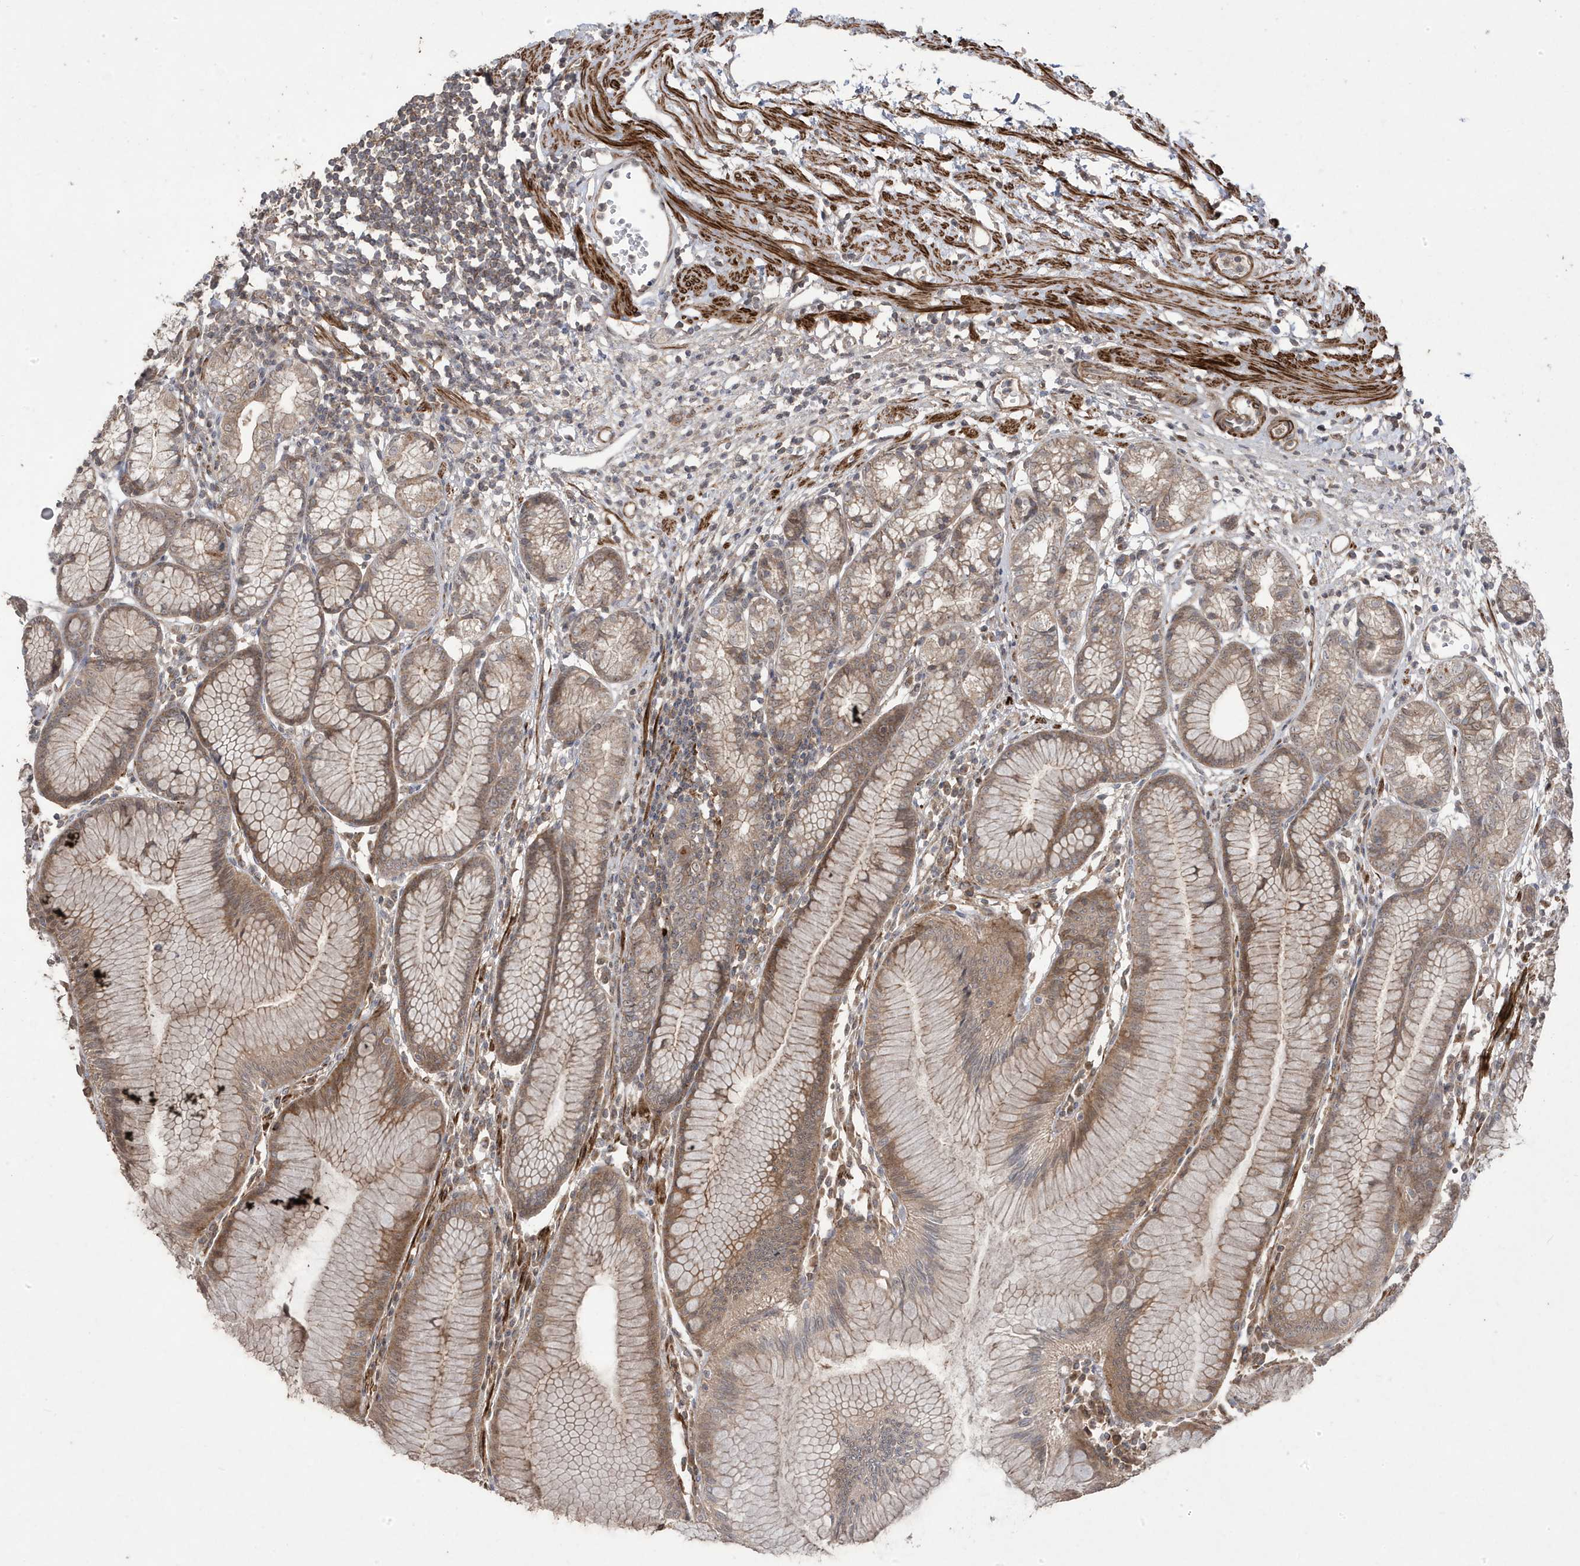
{"staining": {"intensity": "moderate", "quantity": "<25%", "location": "cytoplasmic/membranous"}, "tissue": "stomach", "cell_type": "Glandular cells", "image_type": "normal", "snomed": [{"axis": "morphology", "description": "Normal tissue, NOS"}, {"axis": "topography", "description": "Stomach"}], "caption": "Immunohistochemistry of normal stomach displays low levels of moderate cytoplasmic/membranous positivity in approximately <25% of glandular cells.", "gene": "CETN3", "patient": {"sex": "female", "age": 57}}